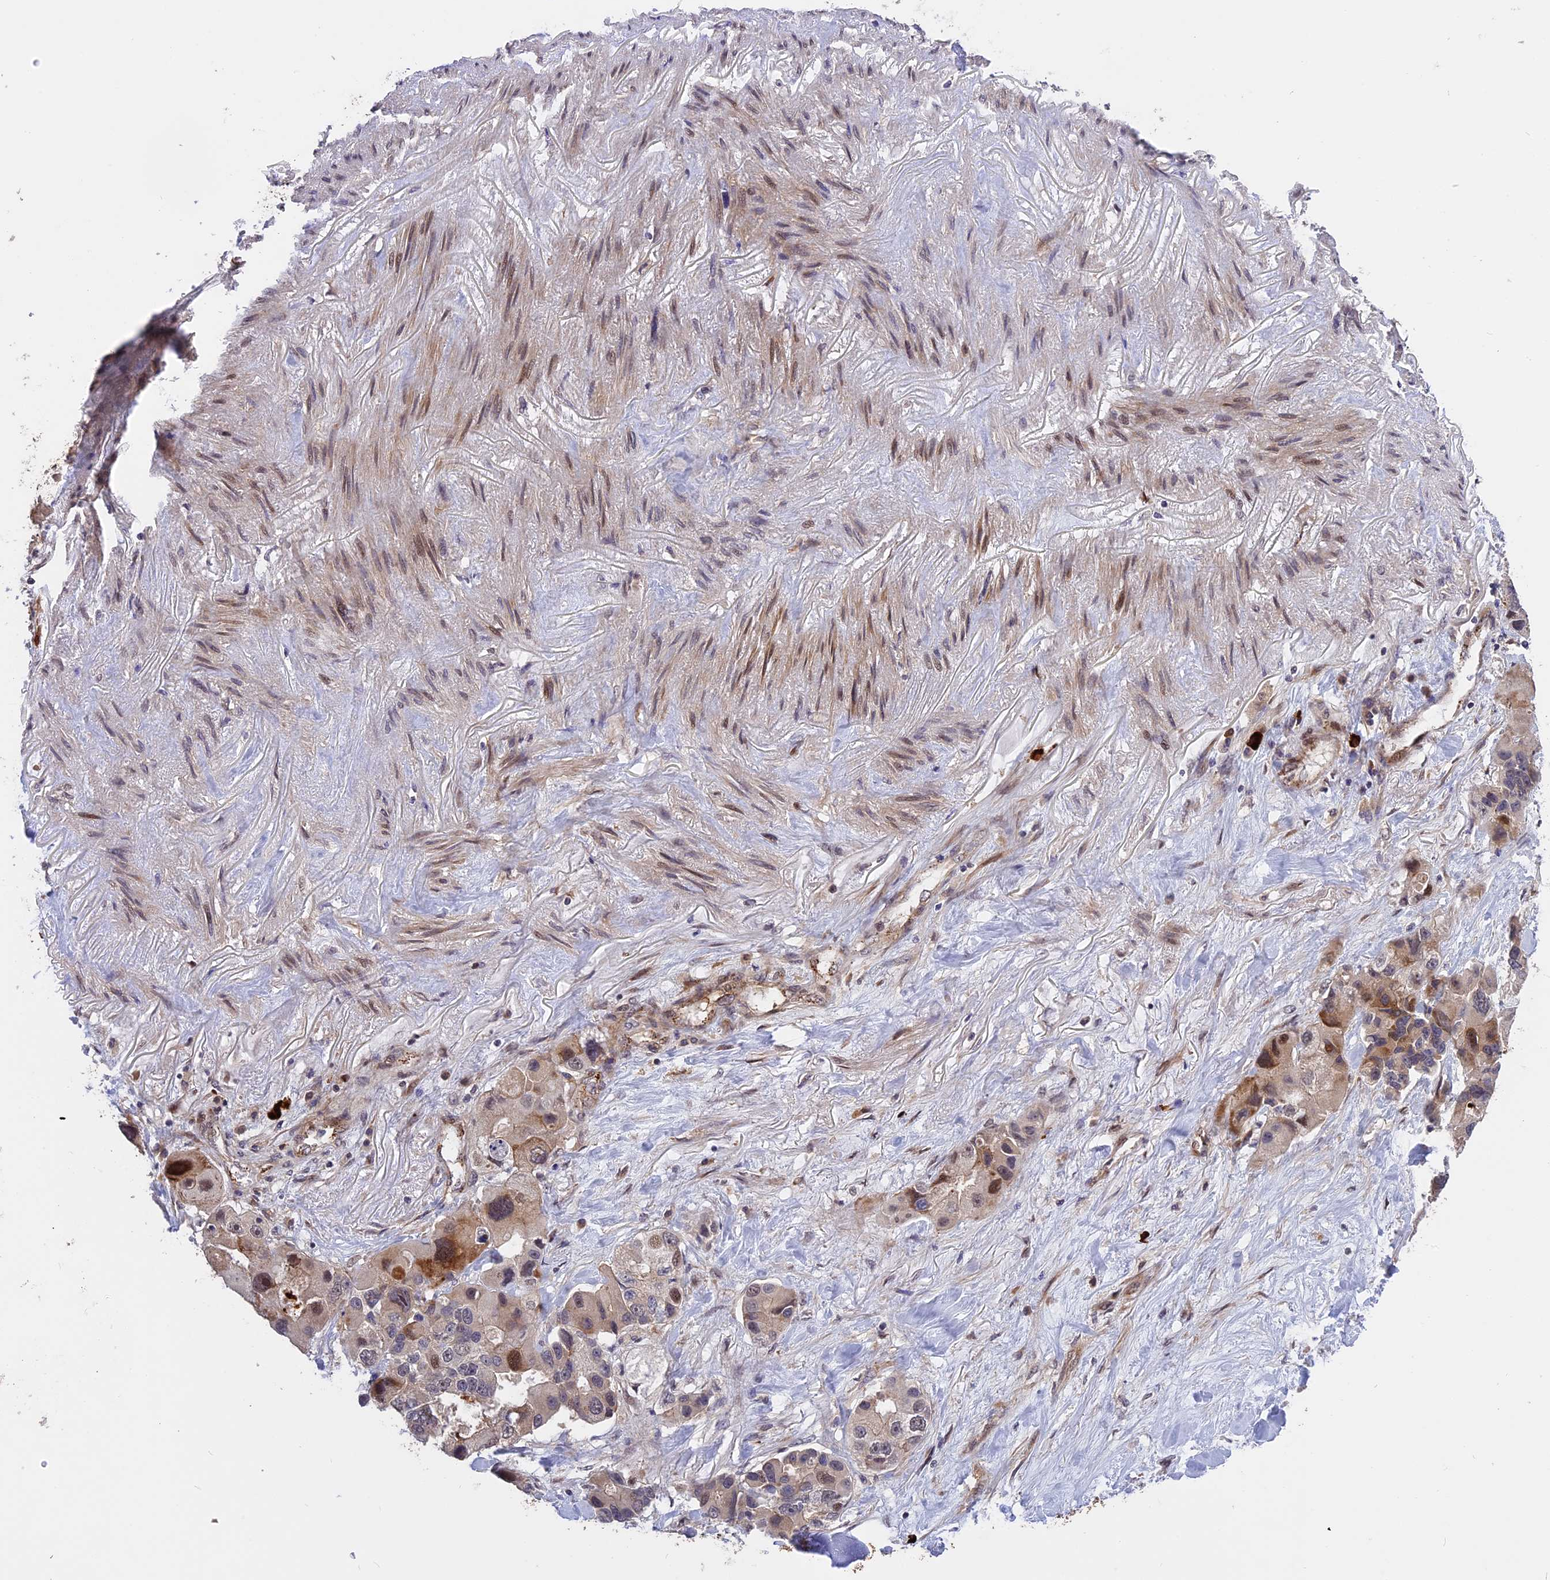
{"staining": {"intensity": "moderate", "quantity": "<25%", "location": "cytoplasmic/membranous,nuclear"}, "tissue": "lung cancer", "cell_type": "Tumor cells", "image_type": "cancer", "snomed": [{"axis": "morphology", "description": "Adenocarcinoma, NOS"}, {"axis": "topography", "description": "Lung"}], "caption": "A low amount of moderate cytoplasmic/membranous and nuclear staining is appreciated in about <25% of tumor cells in adenocarcinoma (lung) tissue.", "gene": "MFSD2A", "patient": {"sex": "female", "age": 54}}